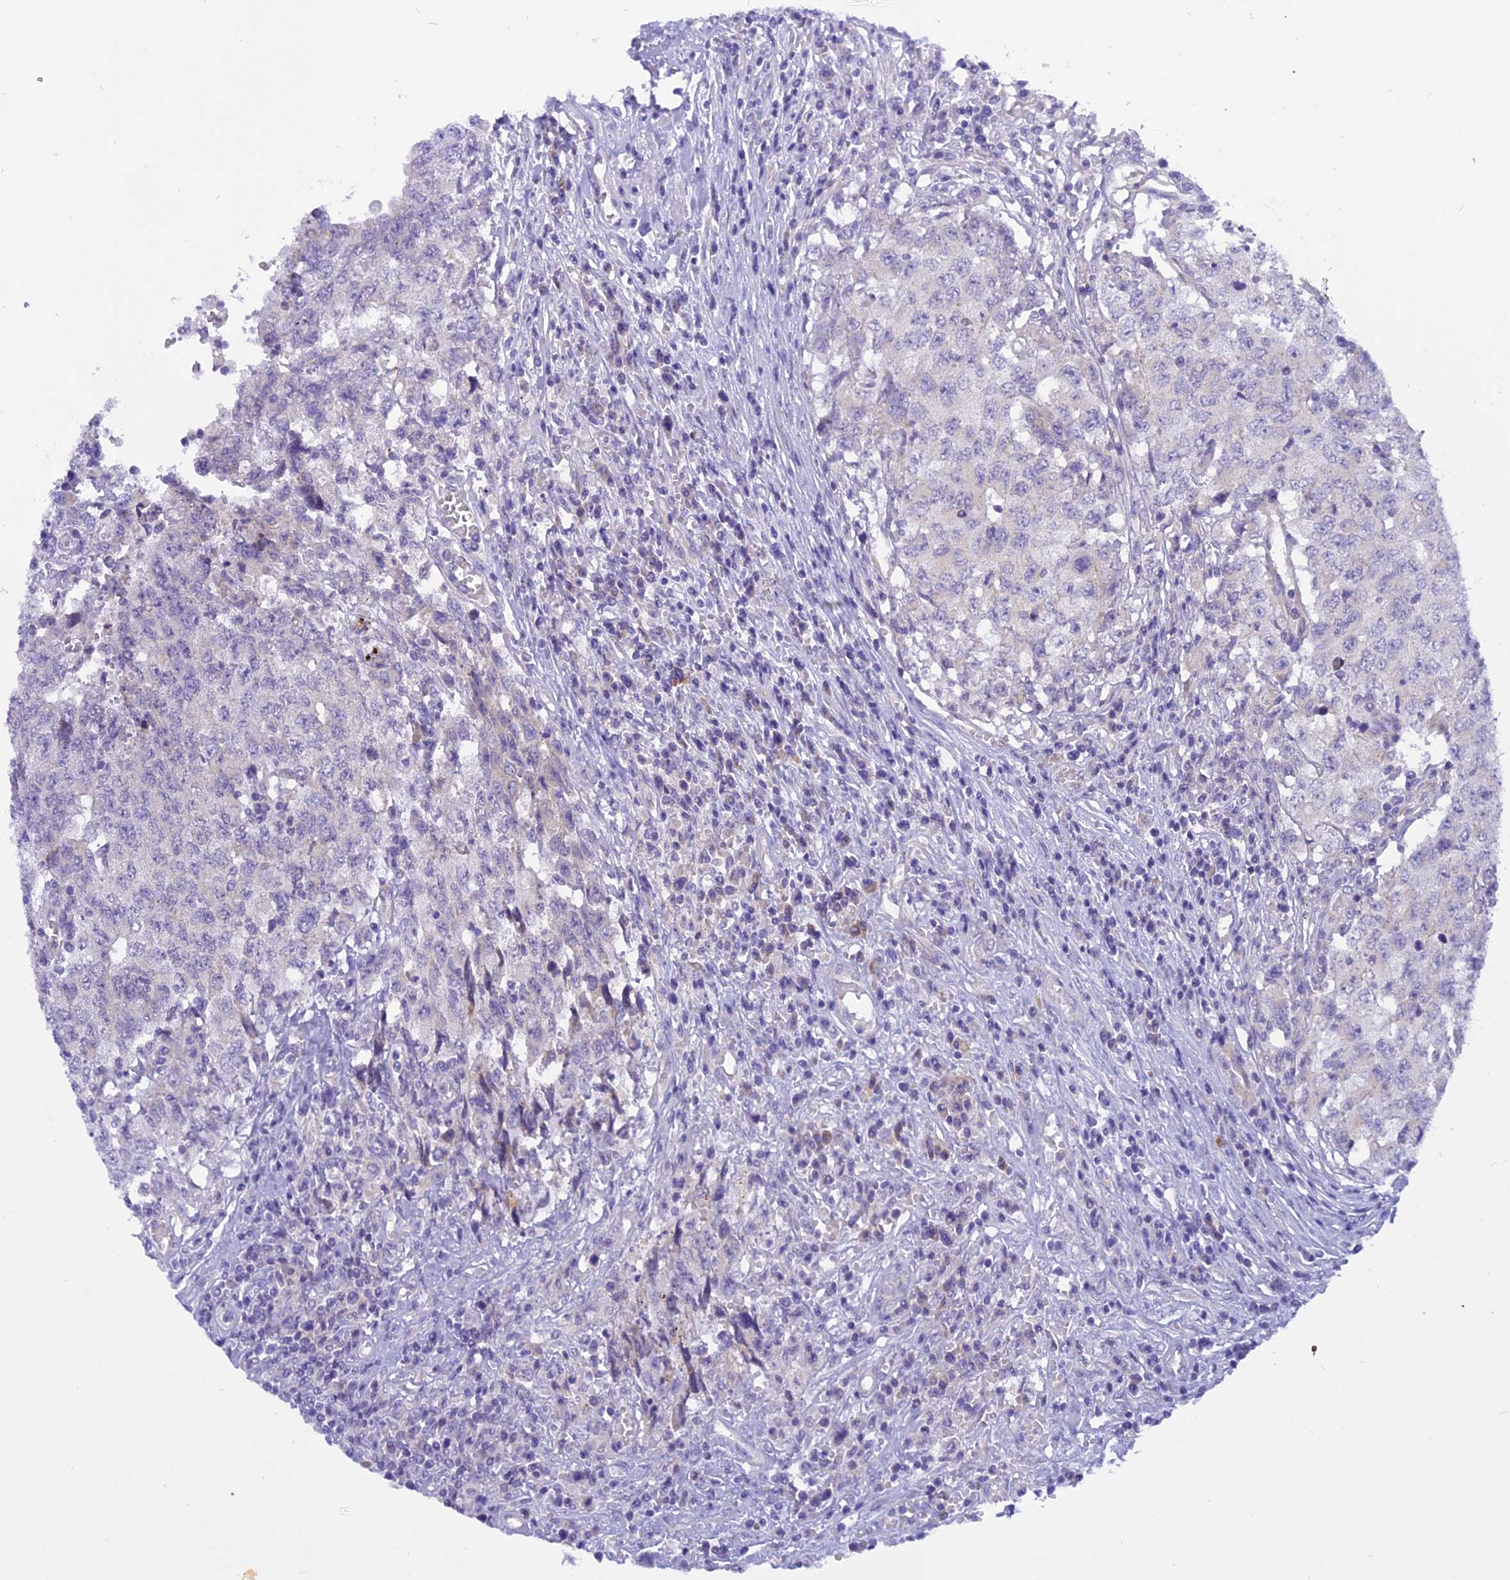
{"staining": {"intensity": "negative", "quantity": "none", "location": "none"}, "tissue": "testis cancer", "cell_type": "Tumor cells", "image_type": "cancer", "snomed": [{"axis": "morphology", "description": "Carcinoma, Embryonal, NOS"}, {"axis": "topography", "description": "Testis"}], "caption": "Immunohistochemistry (IHC) histopathology image of embryonal carcinoma (testis) stained for a protein (brown), which exhibits no positivity in tumor cells.", "gene": "TRIM3", "patient": {"sex": "male", "age": 34}}